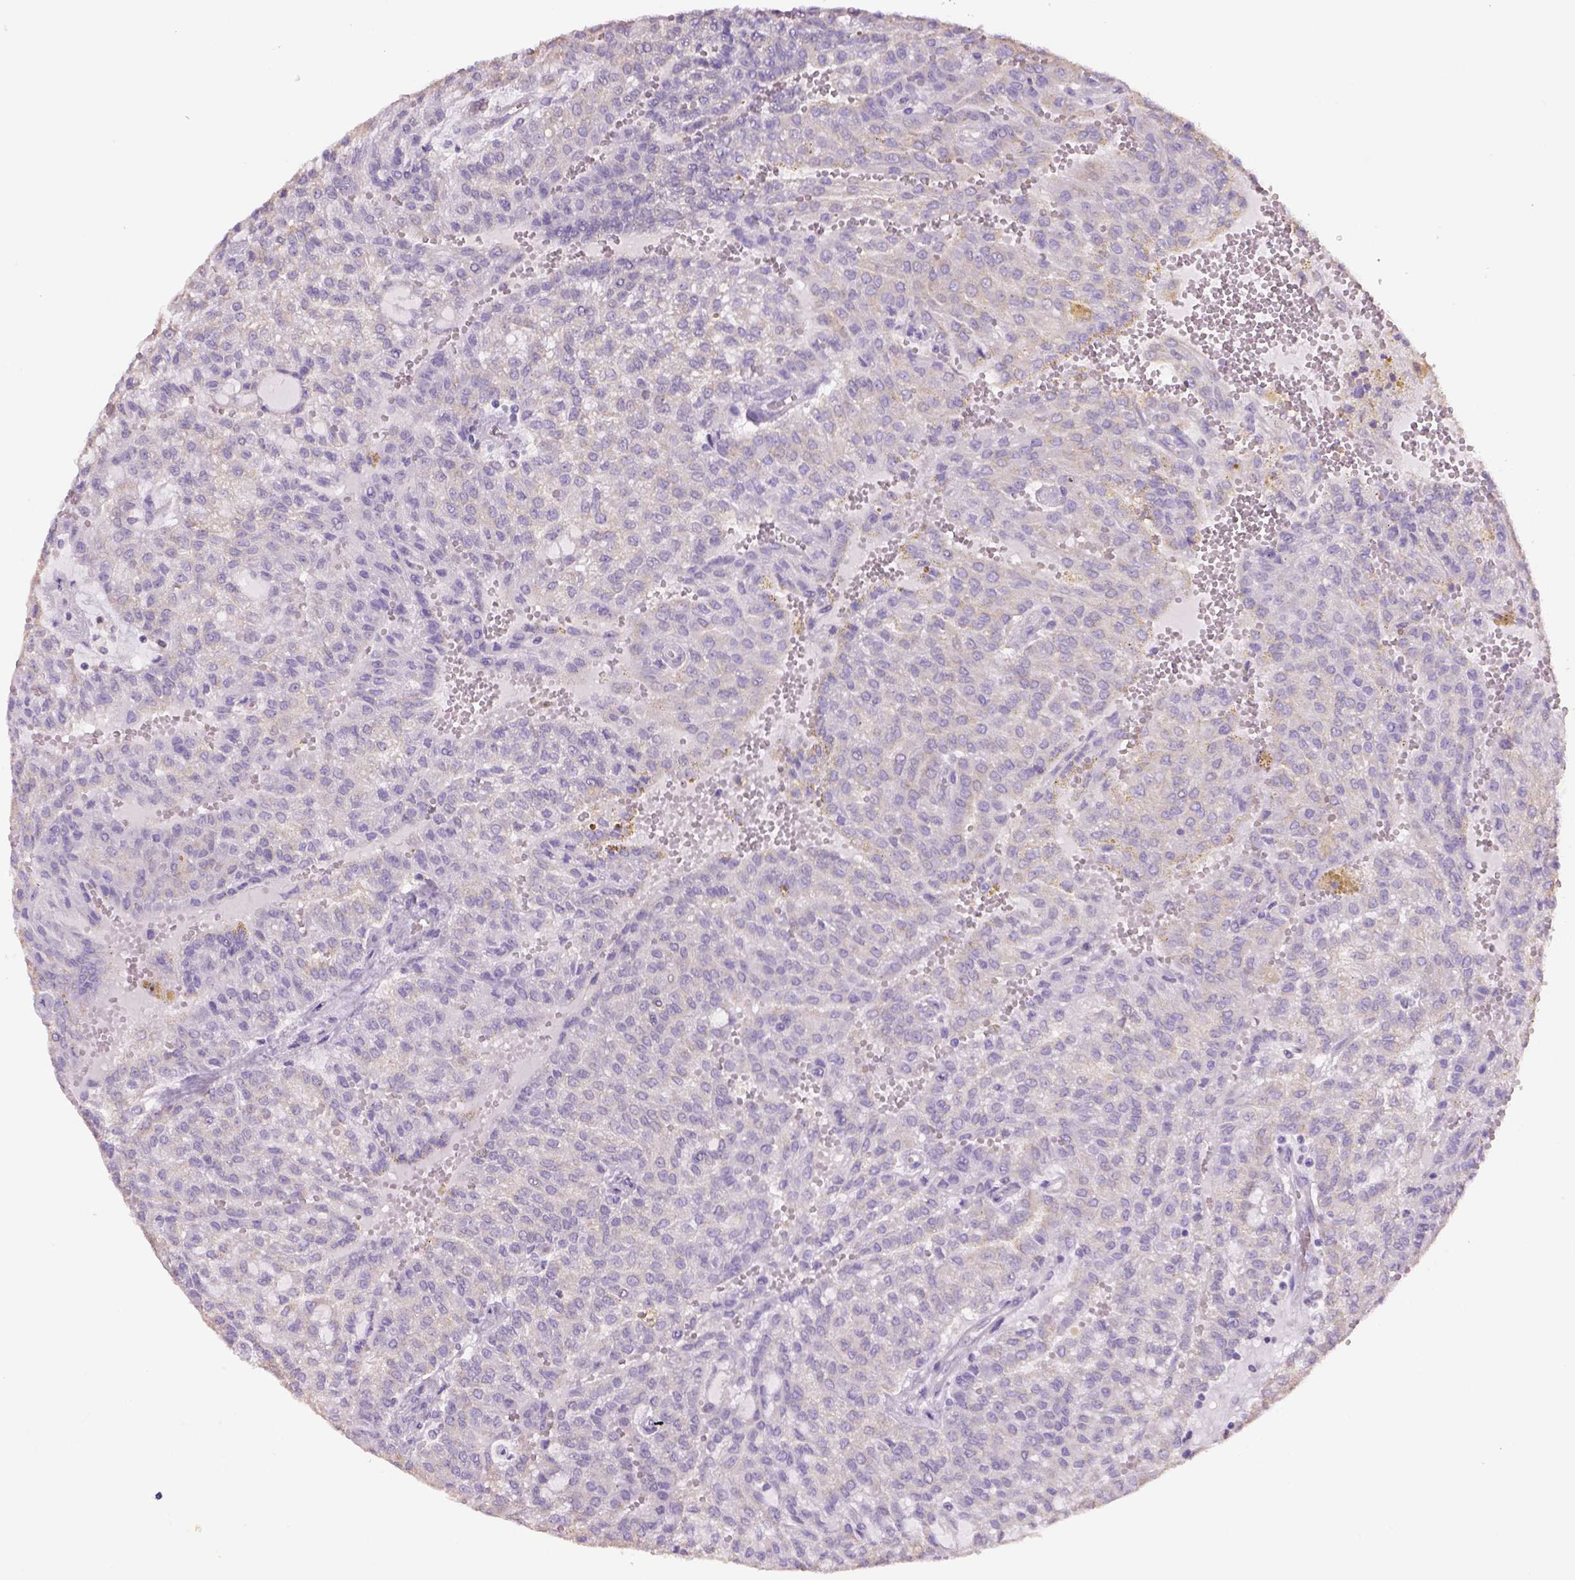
{"staining": {"intensity": "negative", "quantity": "none", "location": "none"}, "tissue": "renal cancer", "cell_type": "Tumor cells", "image_type": "cancer", "snomed": [{"axis": "morphology", "description": "Adenocarcinoma, NOS"}, {"axis": "topography", "description": "Kidney"}], "caption": "Photomicrograph shows no significant protein expression in tumor cells of renal adenocarcinoma. (IHC, brightfield microscopy, high magnification).", "gene": "NAALAD2", "patient": {"sex": "male", "age": 63}}